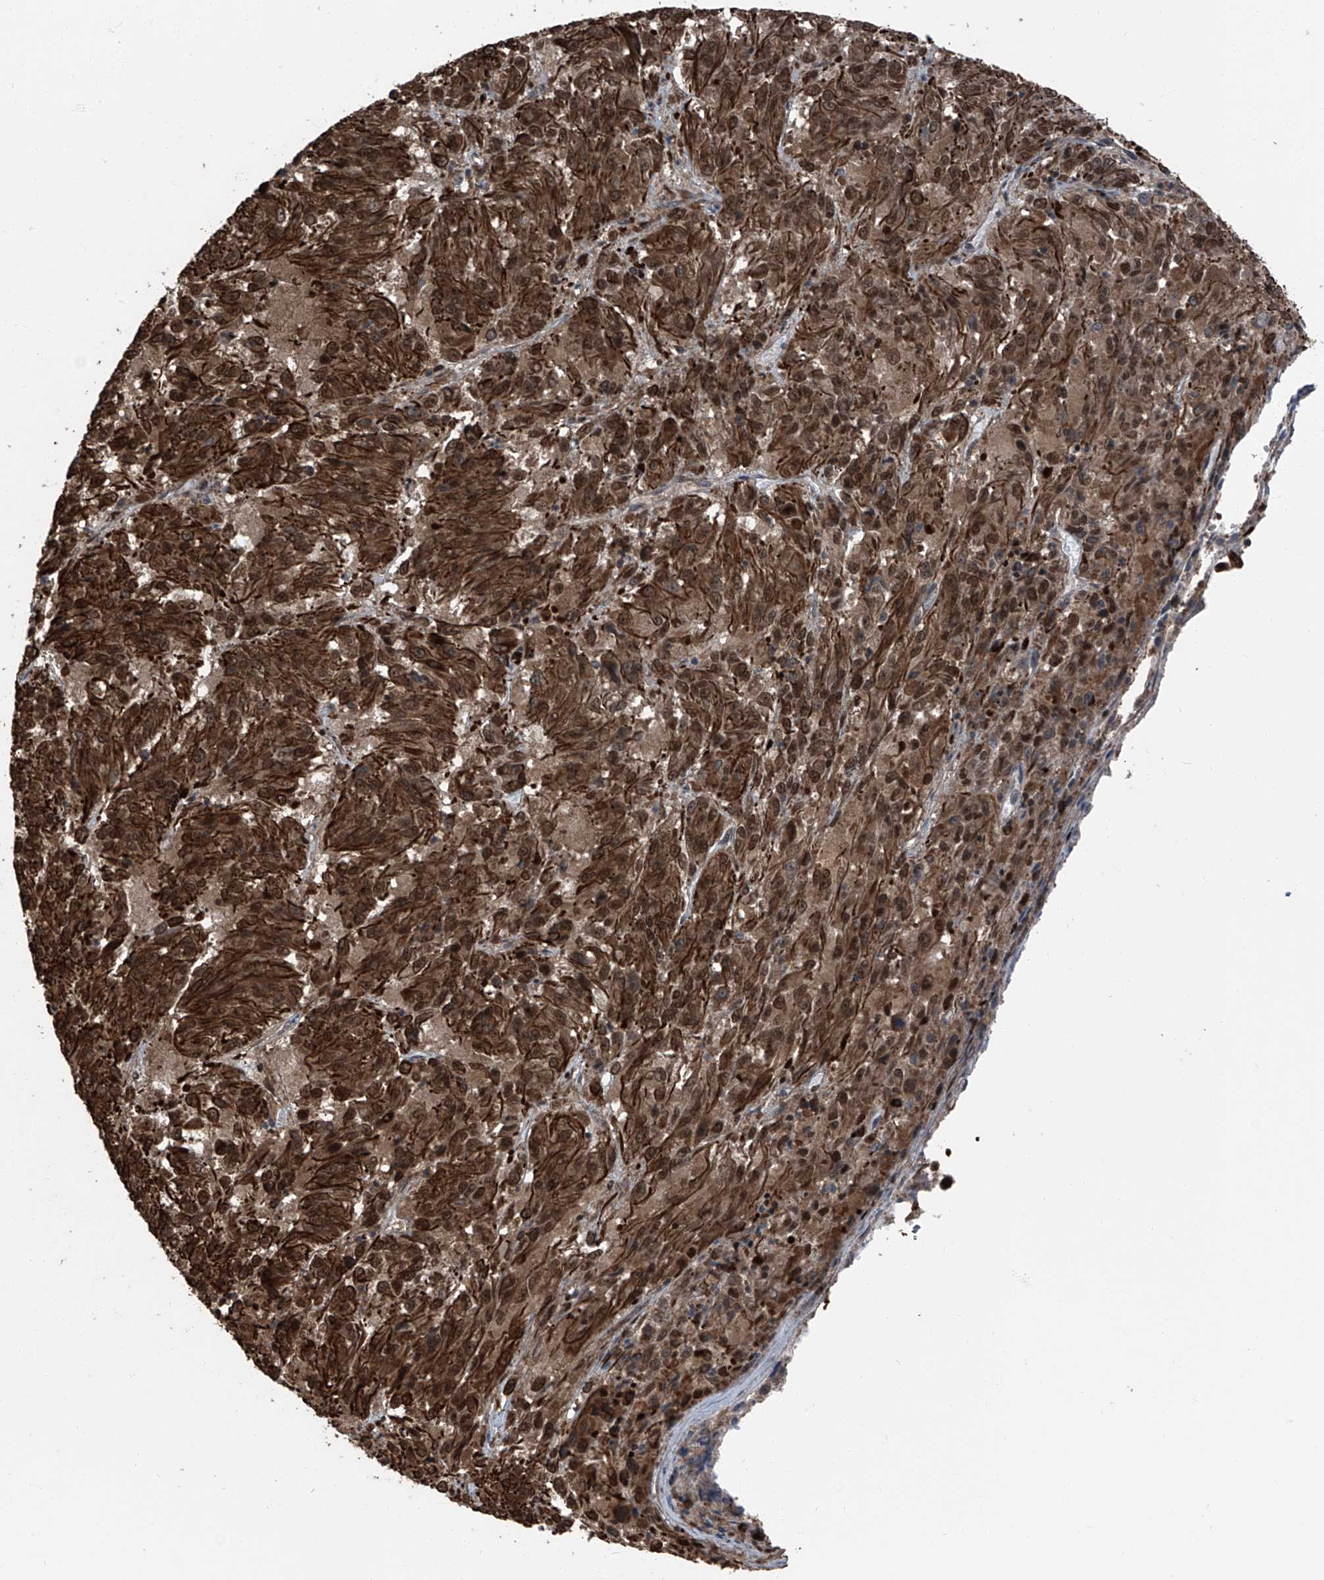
{"staining": {"intensity": "strong", "quantity": ">75%", "location": "cytoplasmic/membranous,nuclear"}, "tissue": "melanoma", "cell_type": "Tumor cells", "image_type": "cancer", "snomed": [{"axis": "morphology", "description": "Malignant melanoma, Metastatic site"}, {"axis": "topography", "description": "Lung"}], "caption": "Tumor cells demonstrate strong cytoplasmic/membranous and nuclear staining in about >75% of cells in melanoma.", "gene": "FKBP5", "patient": {"sex": "male", "age": 64}}